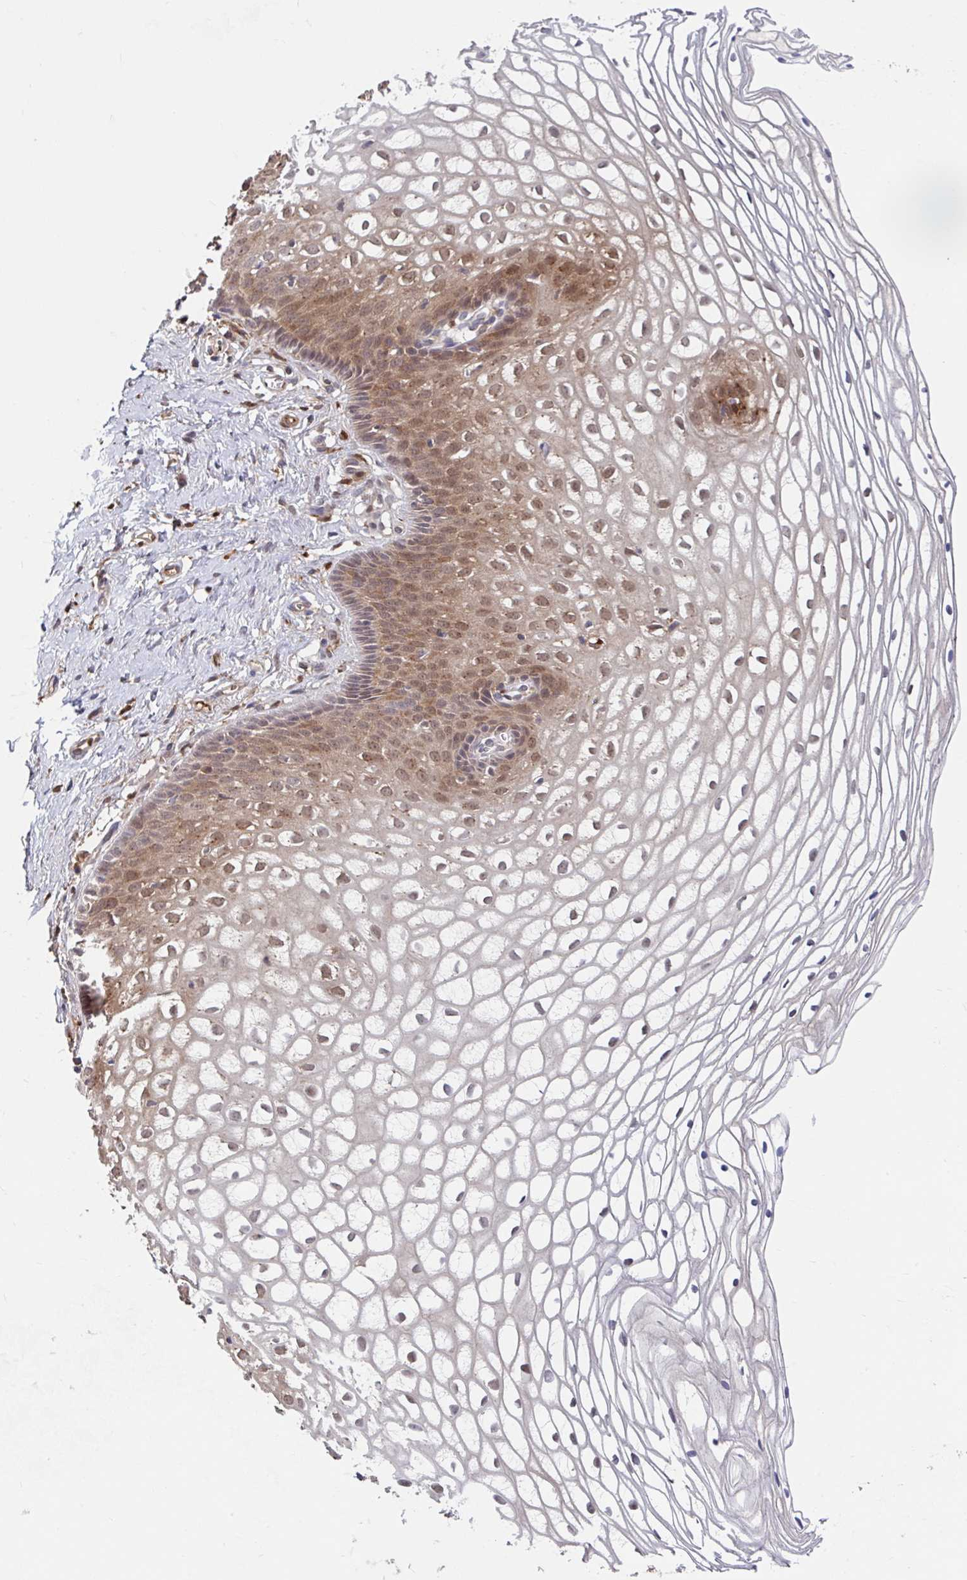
{"staining": {"intensity": "moderate", "quantity": ">75%", "location": "cytoplasmic/membranous,nuclear"}, "tissue": "cervix", "cell_type": "Glandular cells", "image_type": "normal", "snomed": [{"axis": "morphology", "description": "Normal tissue, NOS"}, {"axis": "topography", "description": "Cervix"}], "caption": "Glandular cells show medium levels of moderate cytoplasmic/membranous,nuclear positivity in approximately >75% of cells in normal human cervix.", "gene": "BLVRA", "patient": {"sex": "female", "age": 36}}